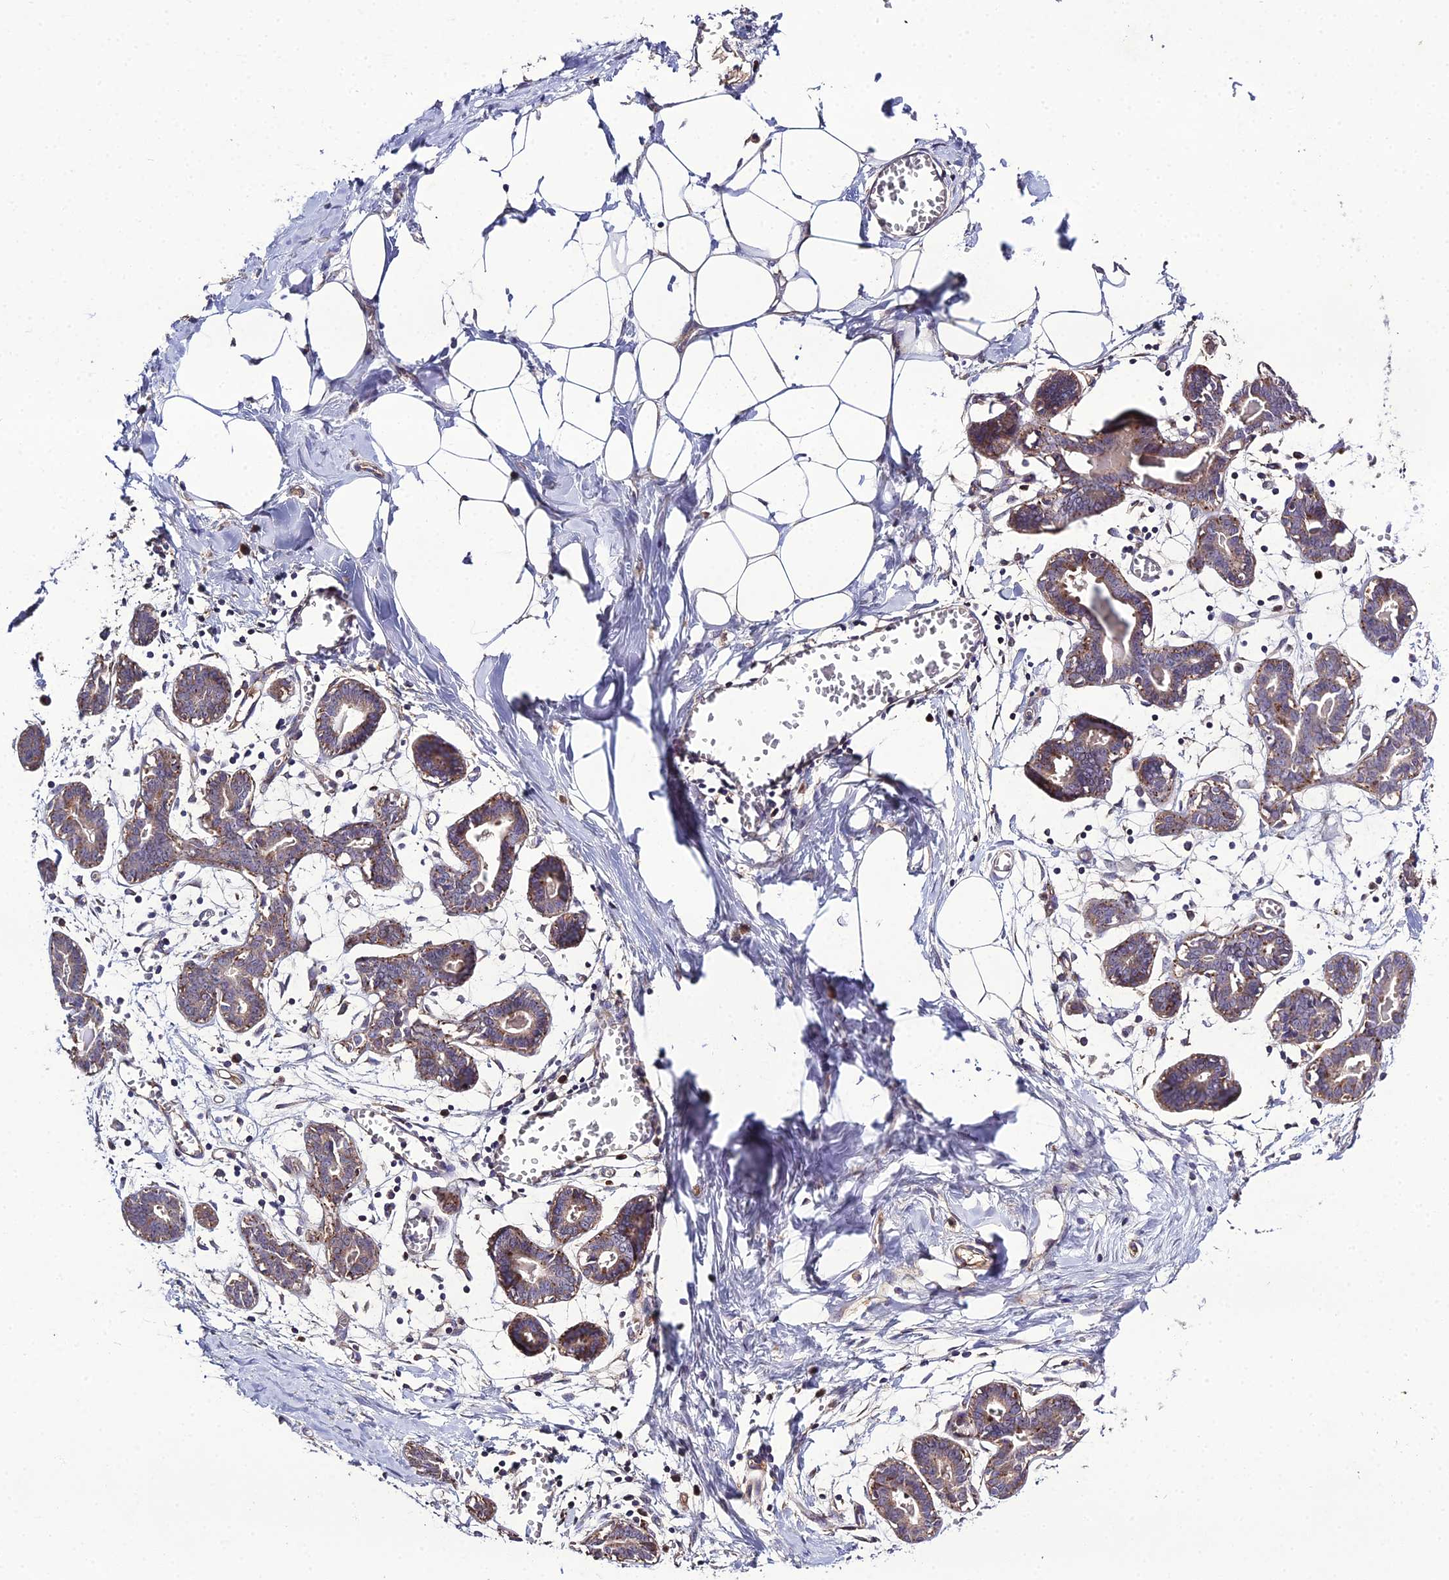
{"staining": {"intensity": "negative", "quantity": "none", "location": "none"}, "tissue": "breast", "cell_type": "Adipocytes", "image_type": "normal", "snomed": [{"axis": "morphology", "description": "Normal tissue, NOS"}, {"axis": "topography", "description": "Breast"}], "caption": "This is an immunohistochemistry micrograph of normal breast. There is no expression in adipocytes.", "gene": "EID2", "patient": {"sex": "female", "age": 27}}